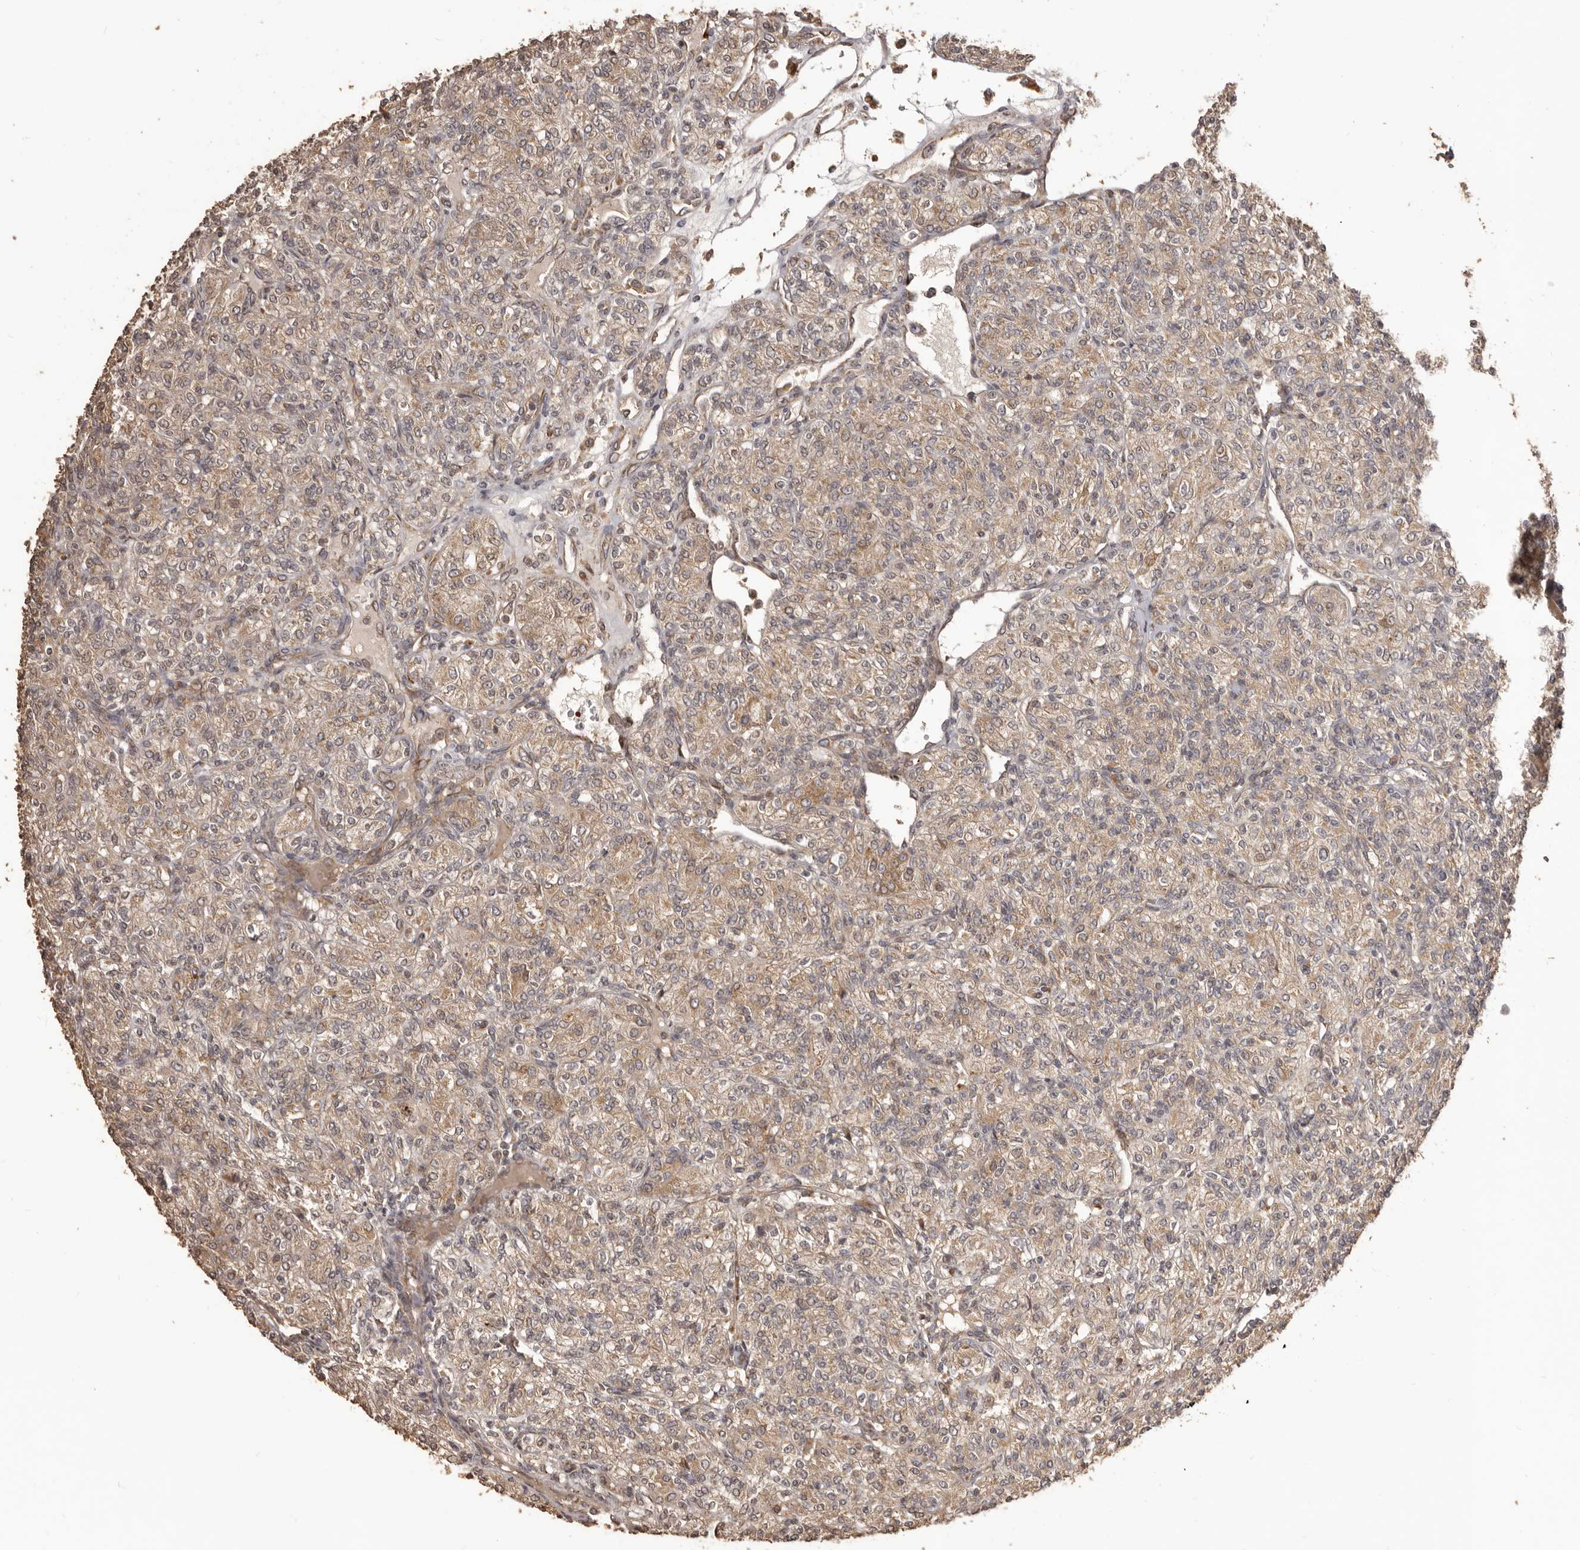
{"staining": {"intensity": "weak", "quantity": ">75%", "location": "cytoplasmic/membranous"}, "tissue": "renal cancer", "cell_type": "Tumor cells", "image_type": "cancer", "snomed": [{"axis": "morphology", "description": "Adenocarcinoma, NOS"}, {"axis": "topography", "description": "Kidney"}], "caption": "DAB (3,3'-diaminobenzidine) immunohistochemical staining of human adenocarcinoma (renal) exhibits weak cytoplasmic/membranous protein positivity in approximately >75% of tumor cells.", "gene": "QRSL1", "patient": {"sex": "male", "age": 77}}